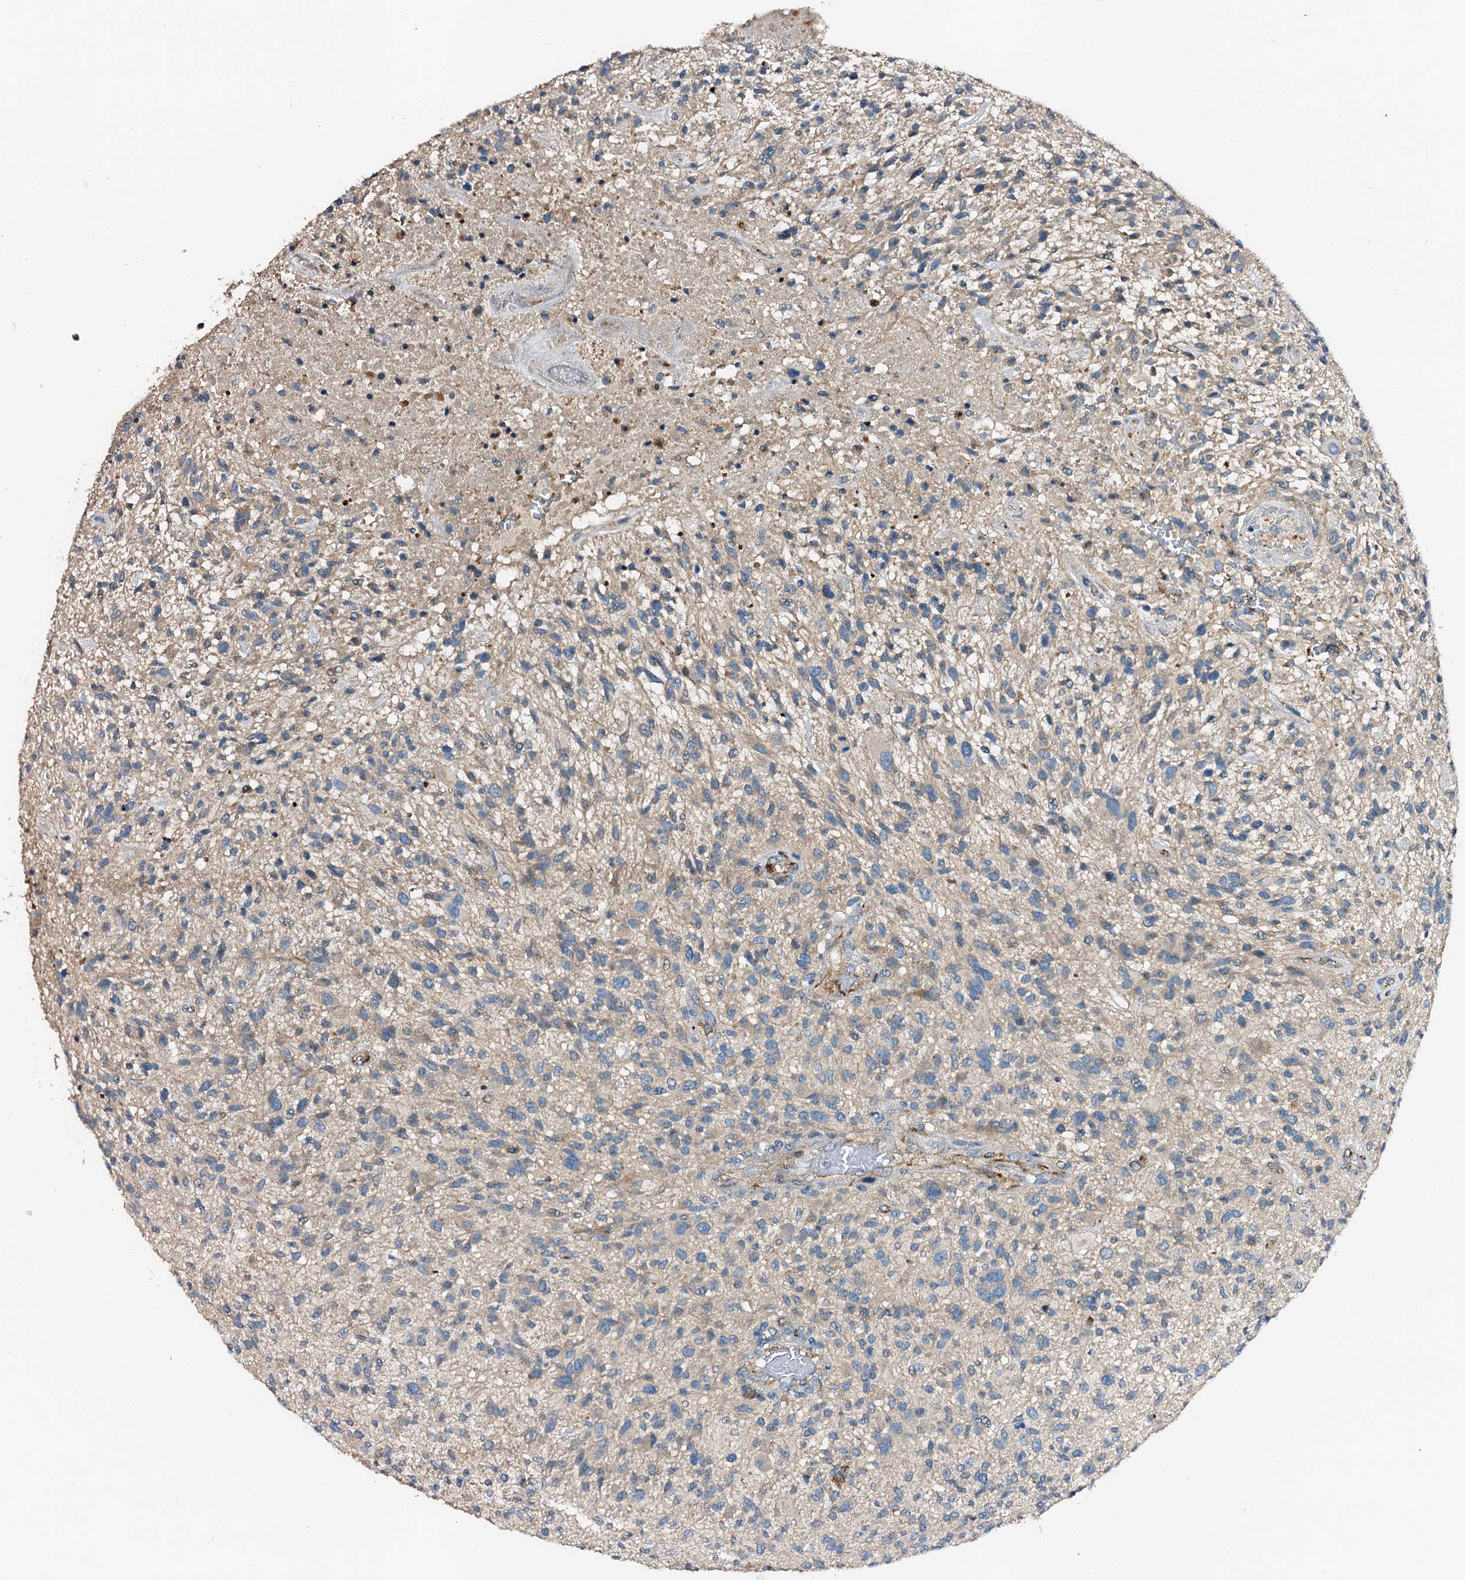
{"staining": {"intensity": "negative", "quantity": "none", "location": "none"}, "tissue": "glioma", "cell_type": "Tumor cells", "image_type": "cancer", "snomed": [{"axis": "morphology", "description": "Glioma, malignant, High grade"}, {"axis": "topography", "description": "Brain"}], "caption": "Malignant glioma (high-grade) stained for a protein using IHC demonstrates no positivity tumor cells.", "gene": "FIBIN", "patient": {"sex": "male", "age": 47}}